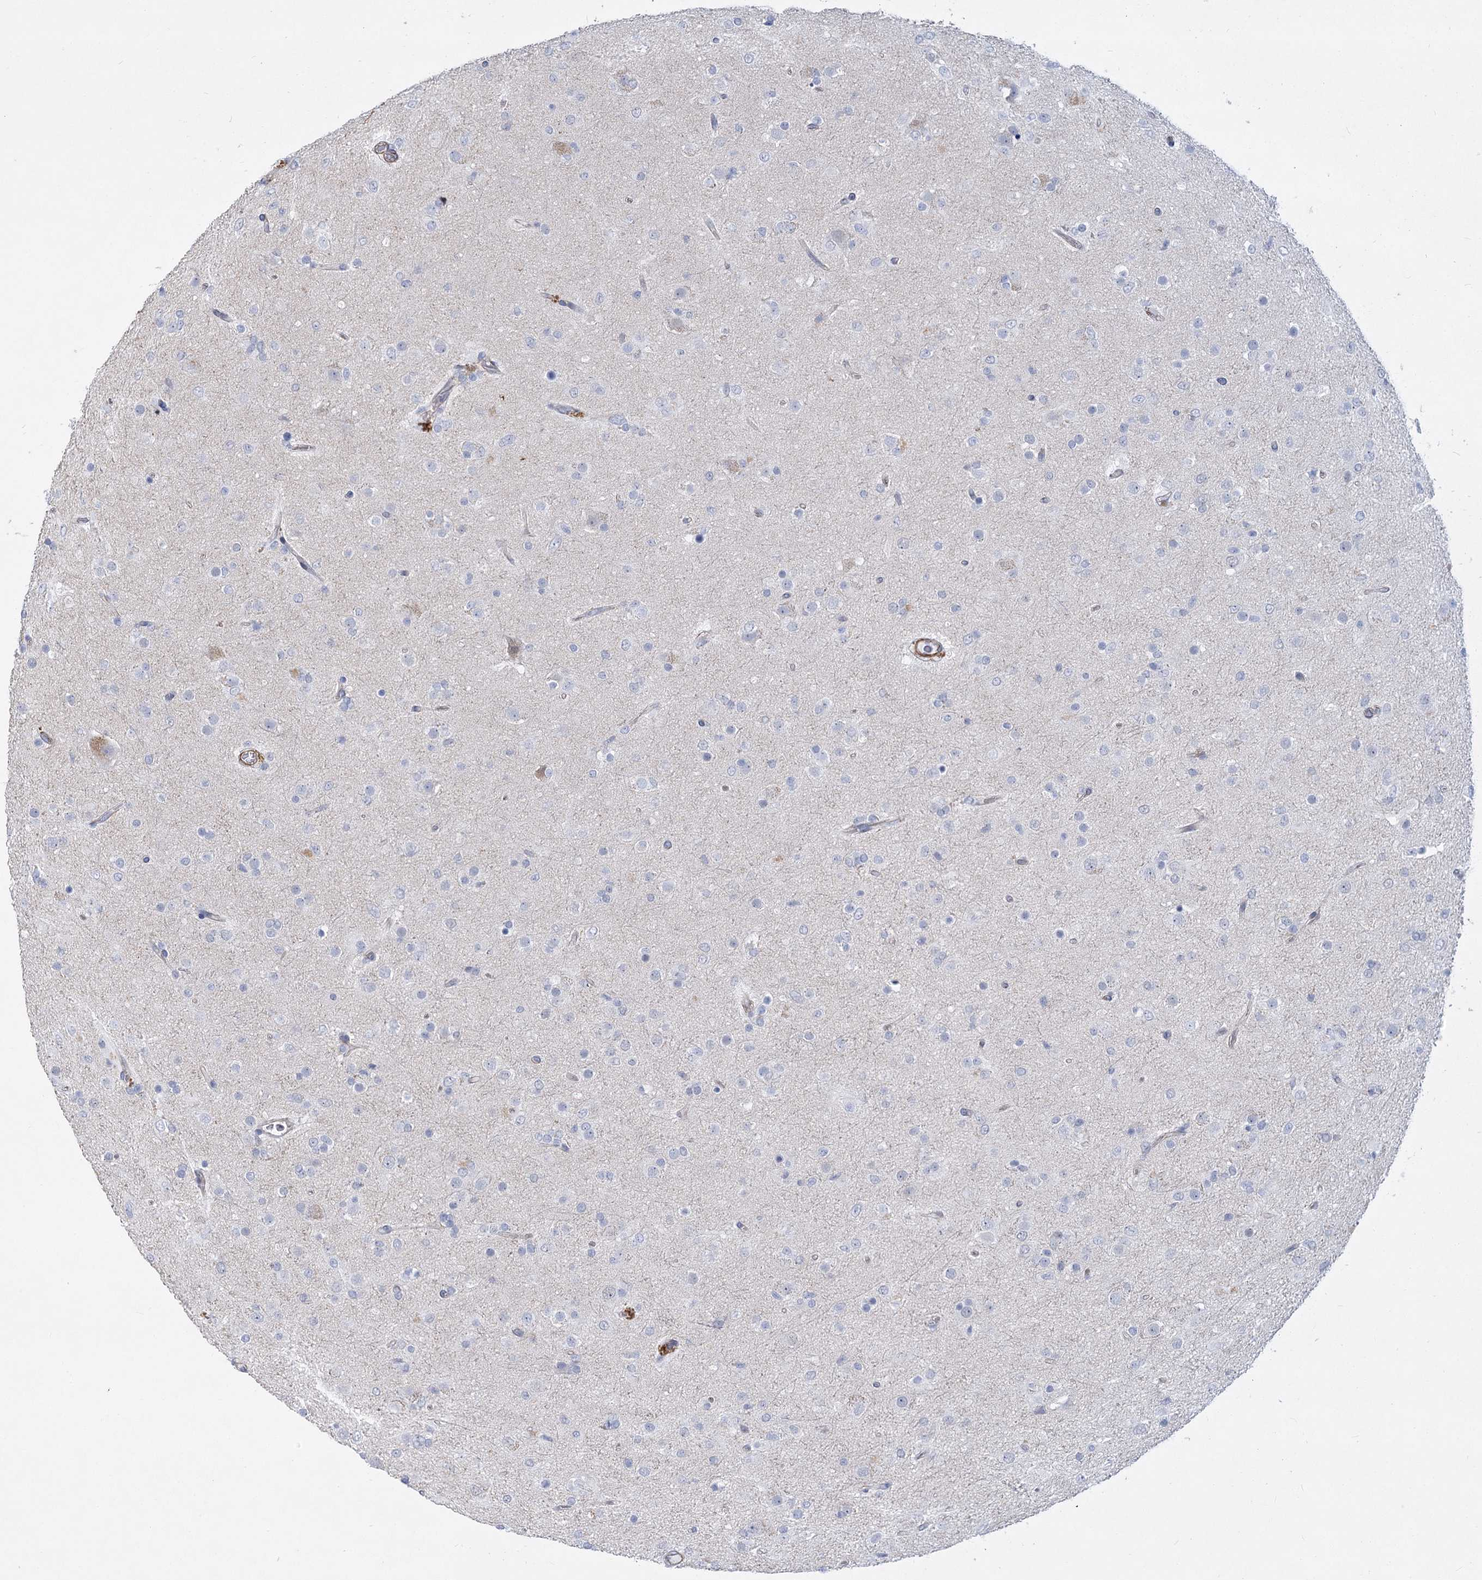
{"staining": {"intensity": "negative", "quantity": "none", "location": "none"}, "tissue": "glioma", "cell_type": "Tumor cells", "image_type": "cancer", "snomed": [{"axis": "morphology", "description": "Glioma, malignant, Low grade"}, {"axis": "topography", "description": "Brain"}], "caption": "Glioma was stained to show a protein in brown. There is no significant expression in tumor cells.", "gene": "ARSI", "patient": {"sex": "male", "age": 65}}